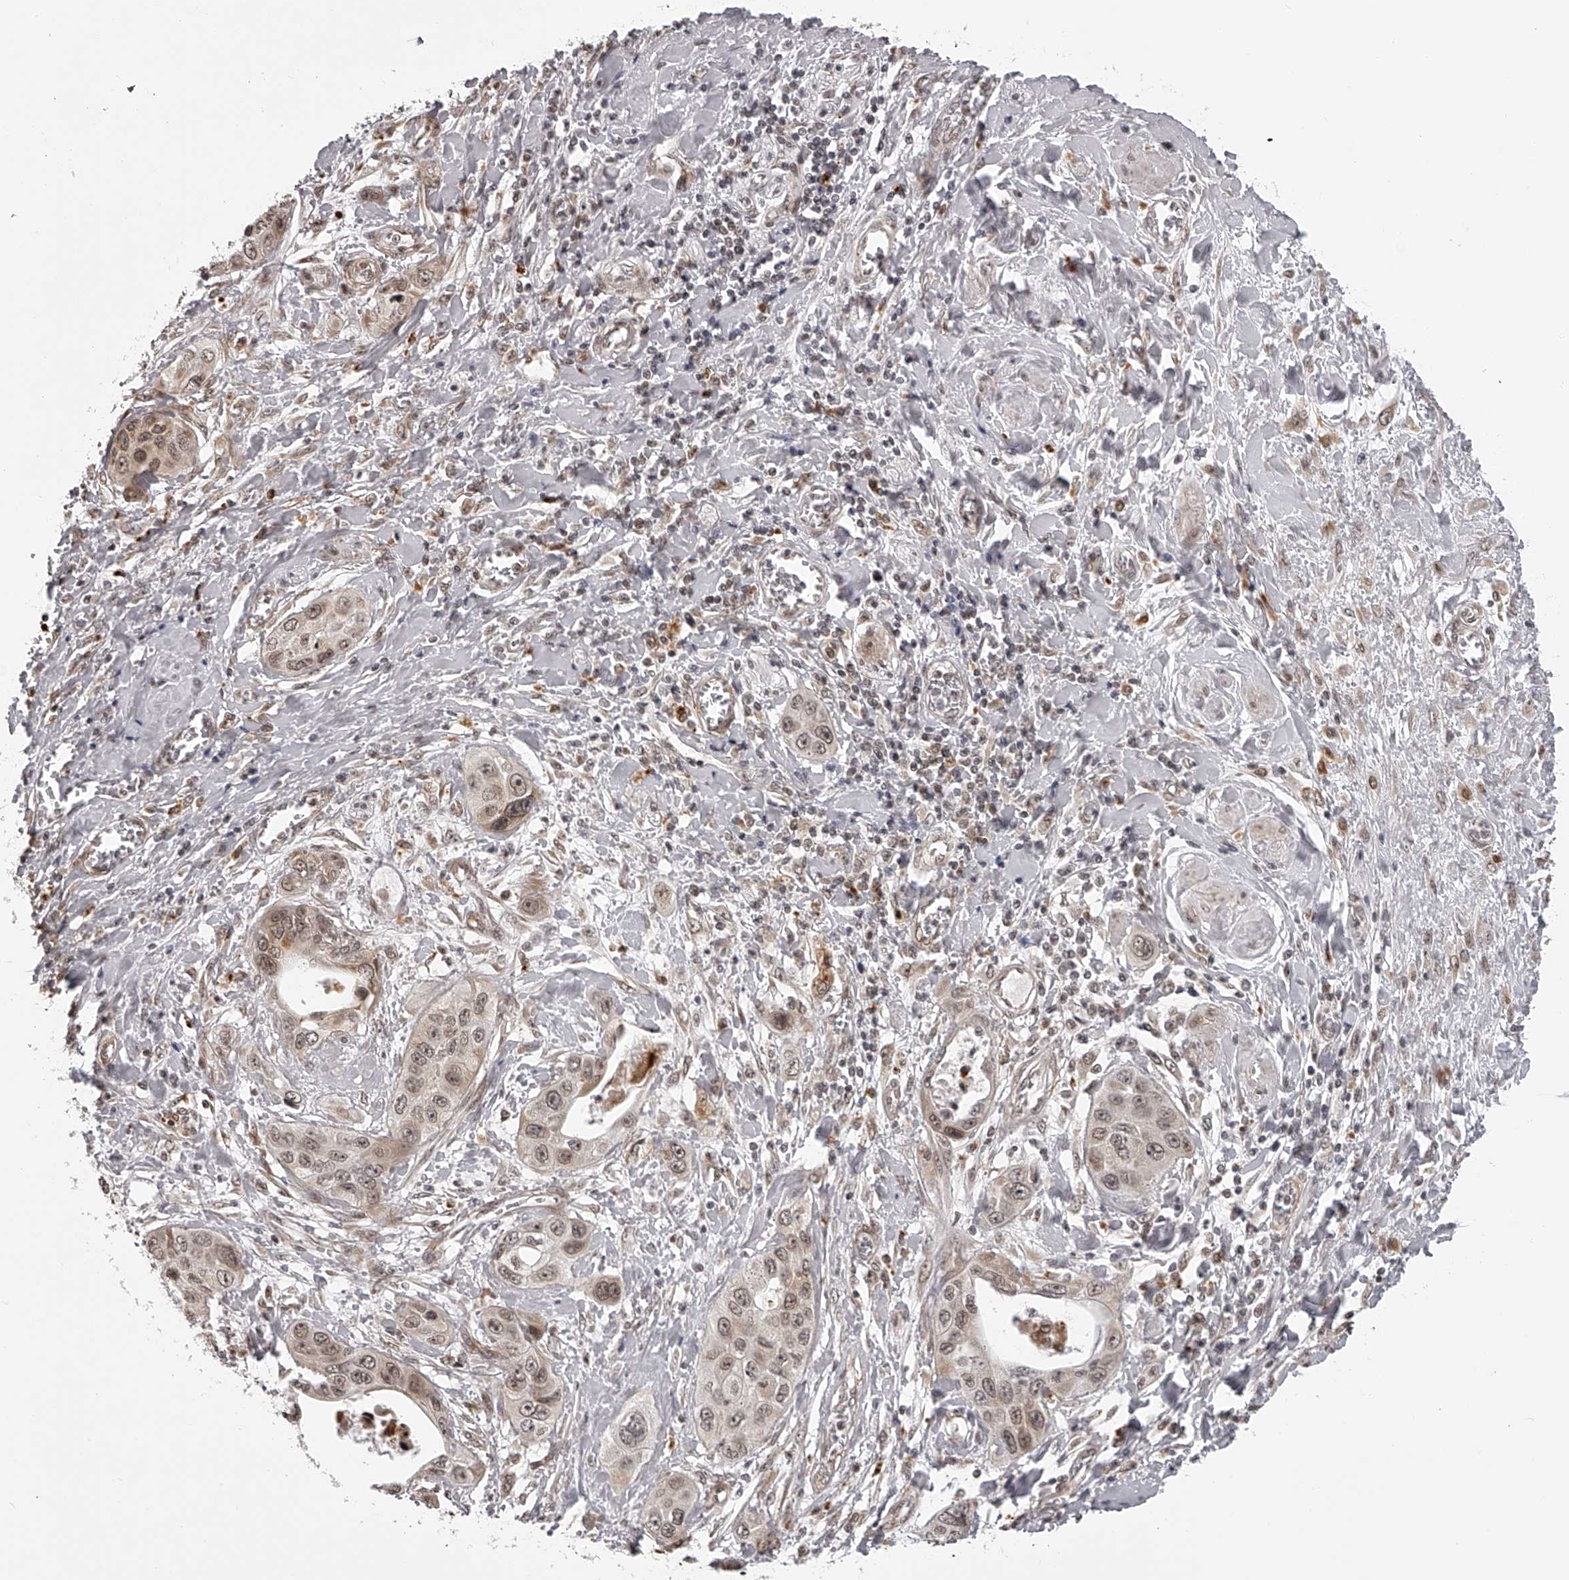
{"staining": {"intensity": "weak", "quantity": ">75%", "location": "nuclear"}, "tissue": "pancreatic cancer", "cell_type": "Tumor cells", "image_type": "cancer", "snomed": [{"axis": "morphology", "description": "Adenocarcinoma, NOS"}, {"axis": "topography", "description": "Pancreas"}], "caption": "Human adenocarcinoma (pancreatic) stained with a brown dye displays weak nuclear positive staining in approximately >75% of tumor cells.", "gene": "ODF2L", "patient": {"sex": "female", "age": 70}}